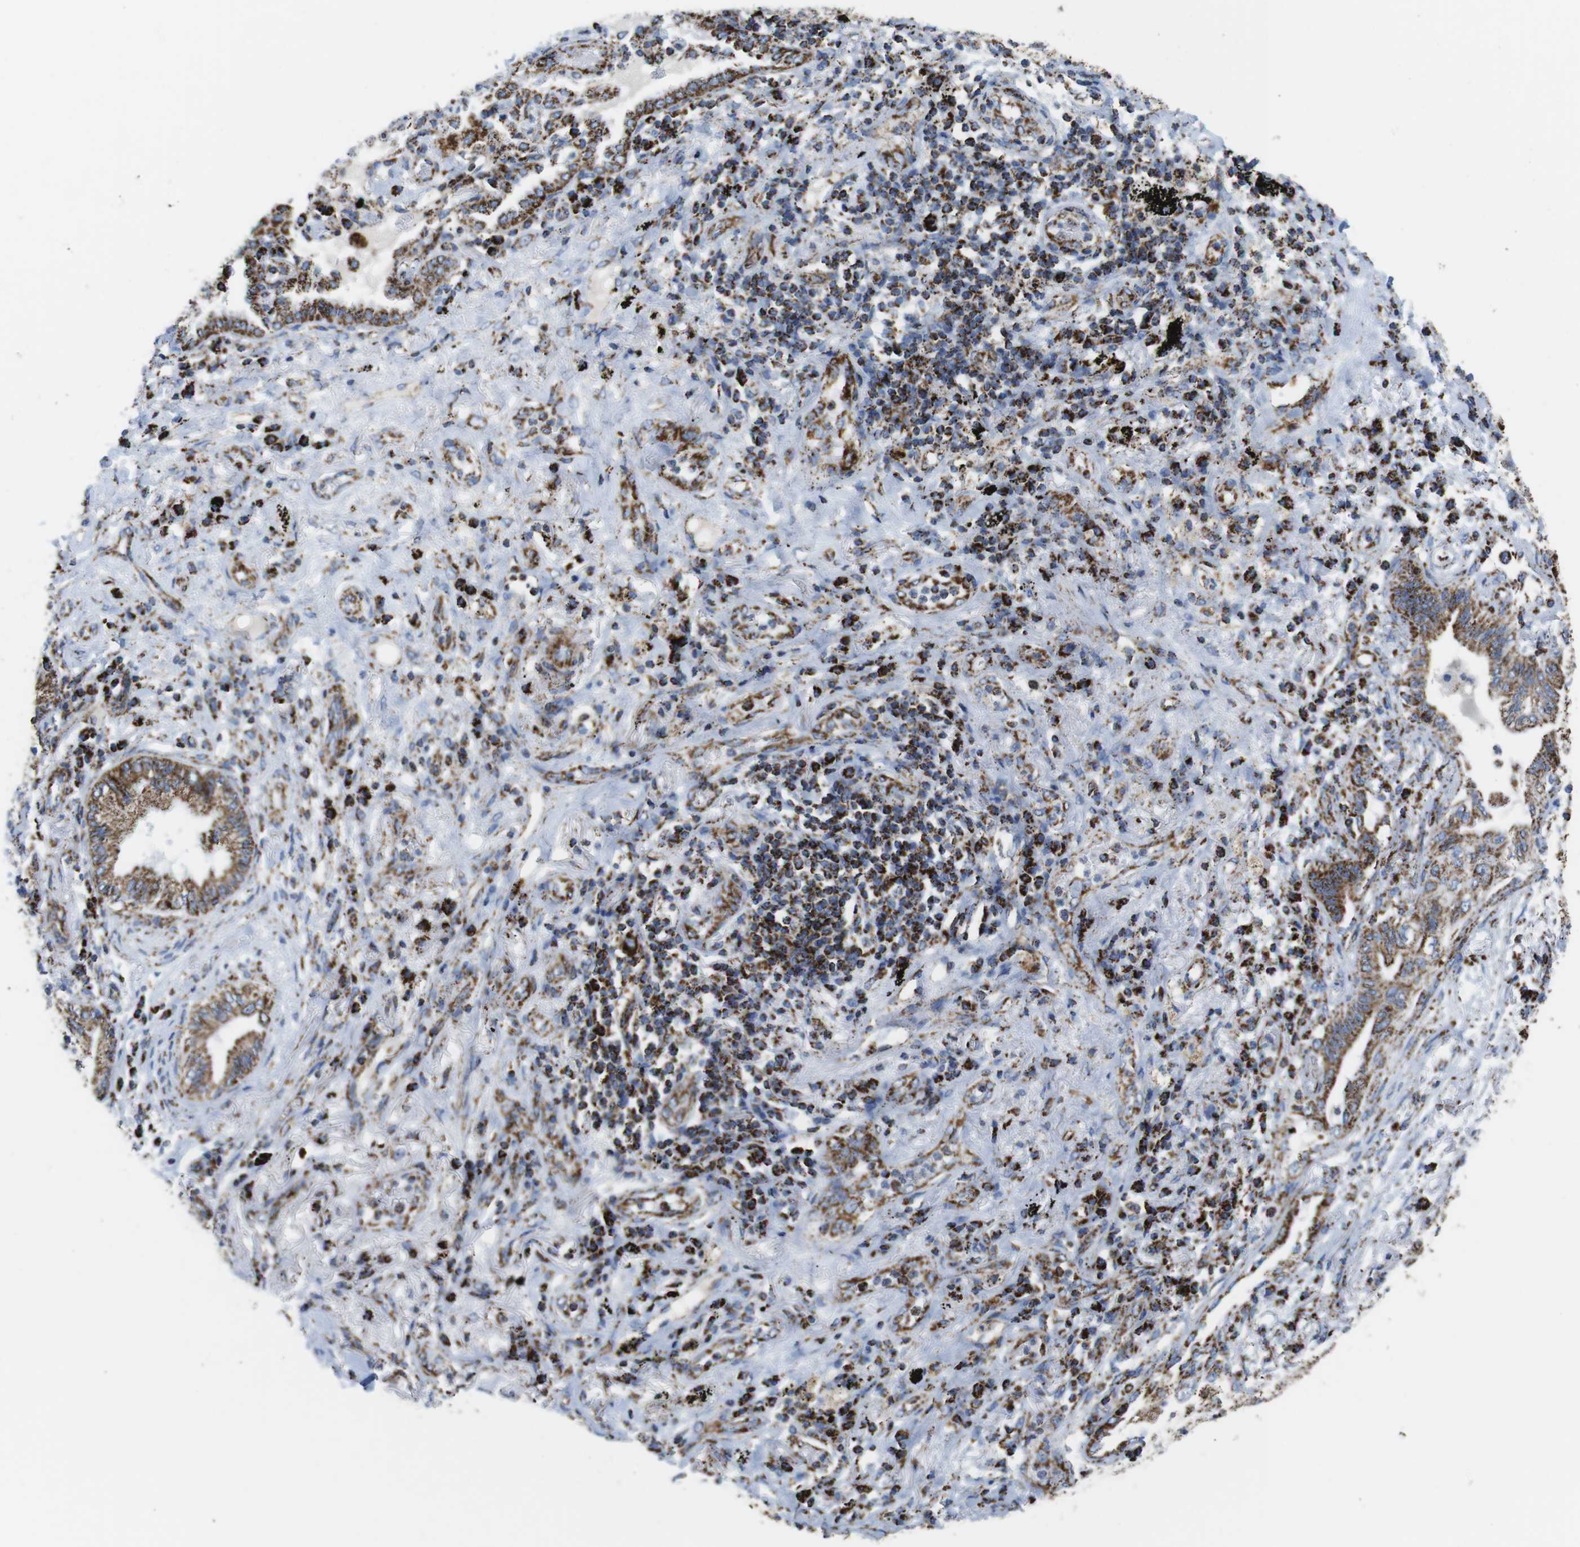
{"staining": {"intensity": "moderate", "quantity": ">75%", "location": "cytoplasmic/membranous"}, "tissue": "lung cancer", "cell_type": "Tumor cells", "image_type": "cancer", "snomed": [{"axis": "morphology", "description": "Normal tissue, NOS"}, {"axis": "morphology", "description": "Adenocarcinoma, NOS"}, {"axis": "topography", "description": "Bronchus"}, {"axis": "topography", "description": "Lung"}], "caption": "The photomicrograph displays staining of adenocarcinoma (lung), revealing moderate cytoplasmic/membranous protein positivity (brown color) within tumor cells.", "gene": "ATP5PO", "patient": {"sex": "female", "age": 70}}